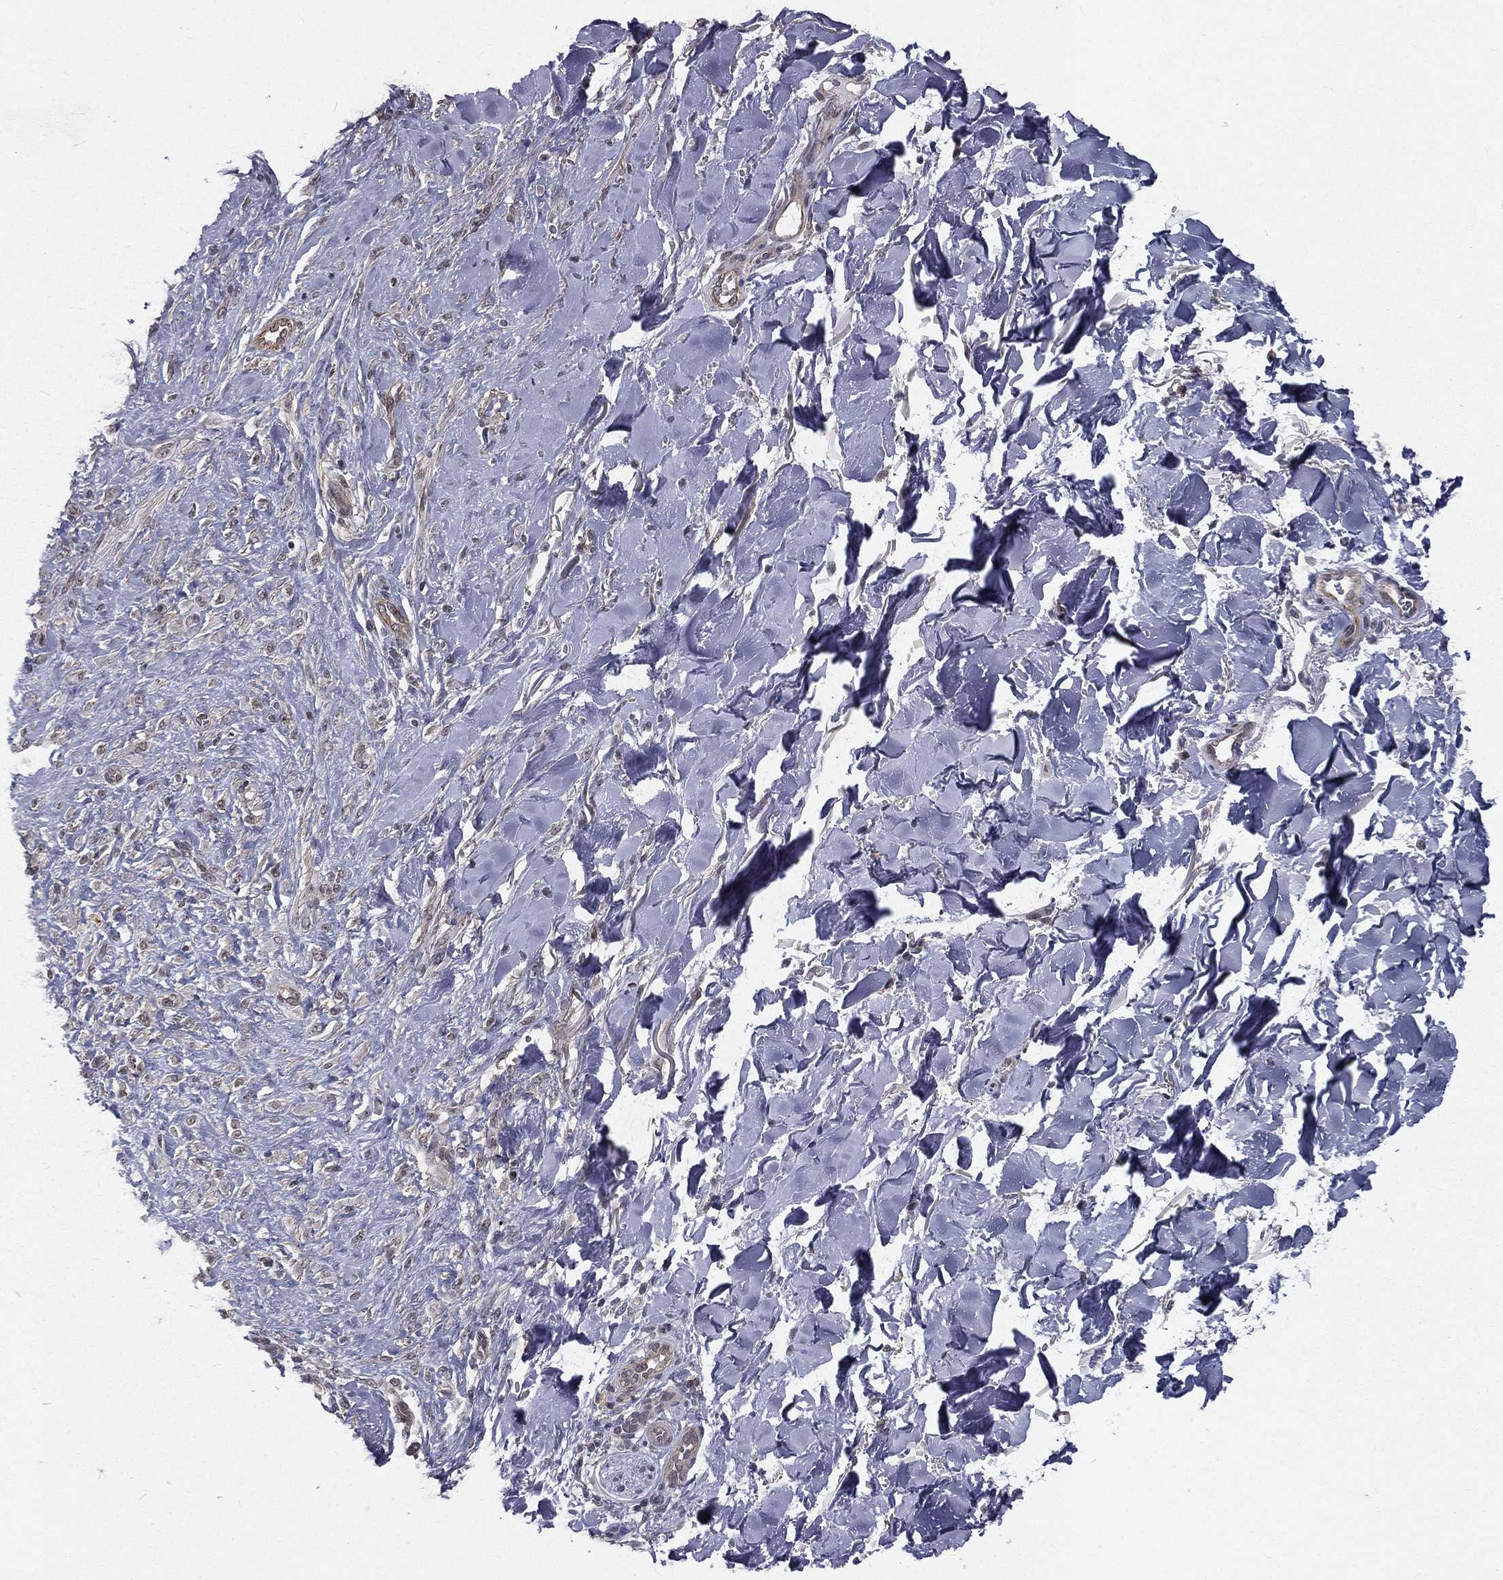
{"staining": {"intensity": "negative", "quantity": "none", "location": "none"}, "tissue": "skin cancer", "cell_type": "Tumor cells", "image_type": "cancer", "snomed": [{"axis": "morphology", "description": "Normal tissue, NOS"}, {"axis": "morphology", "description": "Basal cell carcinoma"}, {"axis": "topography", "description": "Skin"}], "caption": "Immunohistochemical staining of skin cancer exhibits no significant expression in tumor cells.", "gene": "MORC2", "patient": {"sex": "male", "age": 46}}